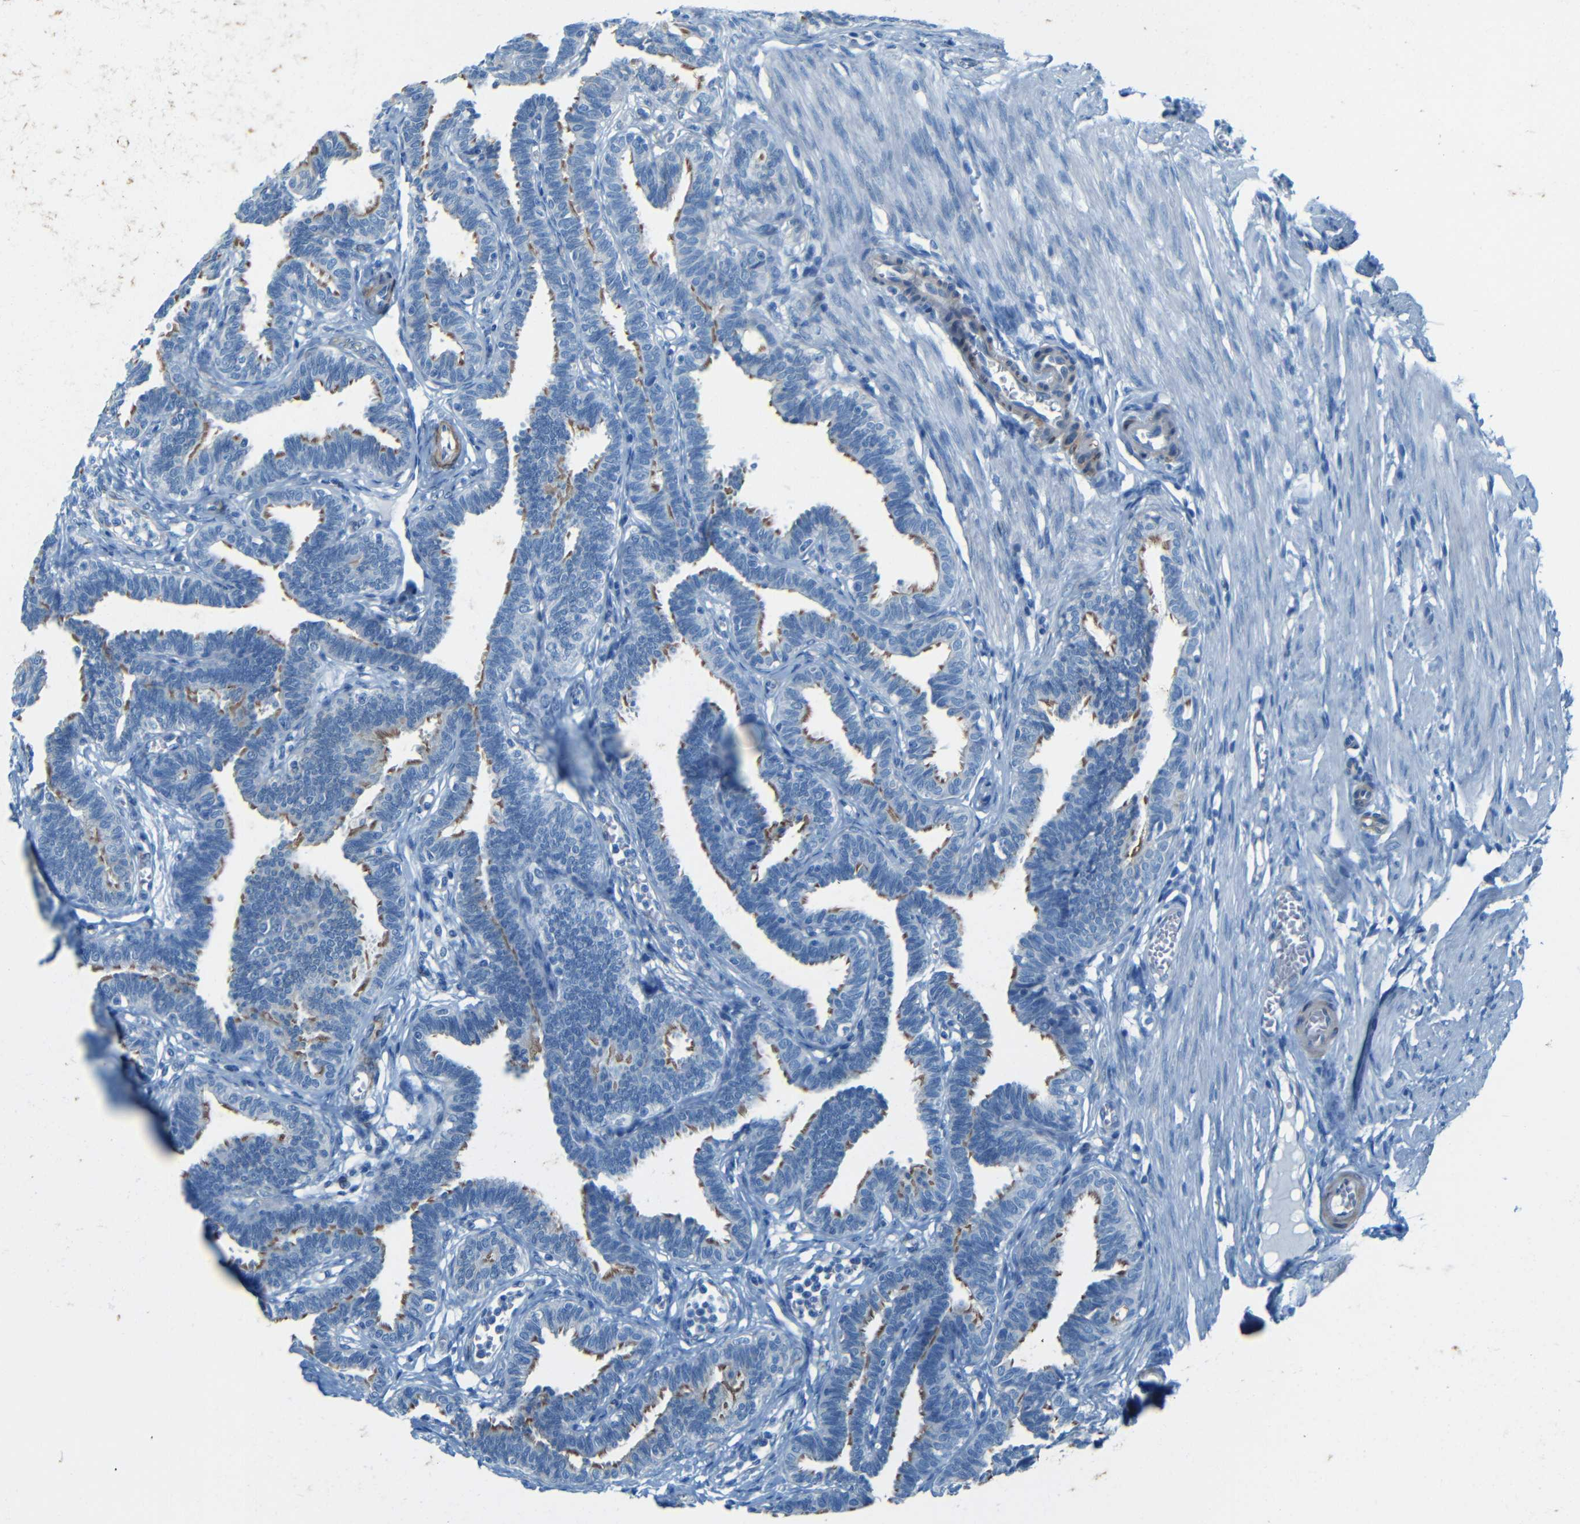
{"staining": {"intensity": "moderate", "quantity": "25%-75%", "location": "cytoplasmic/membranous"}, "tissue": "fallopian tube", "cell_type": "Glandular cells", "image_type": "normal", "snomed": [{"axis": "morphology", "description": "Normal tissue, NOS"}, {"axis": "topography", "description": "Fallopian tube"}, {"axis": "topography", "description": "Ovary"}], "caption": "DAB immunohistochemical staining of benign fallopian tube reveals moderate cytoplasmic/membranous protein positivity in about 25%-75% of glandular cells.", "gene": "MAP2", "patient": {"sex": "female", "age": 23}}